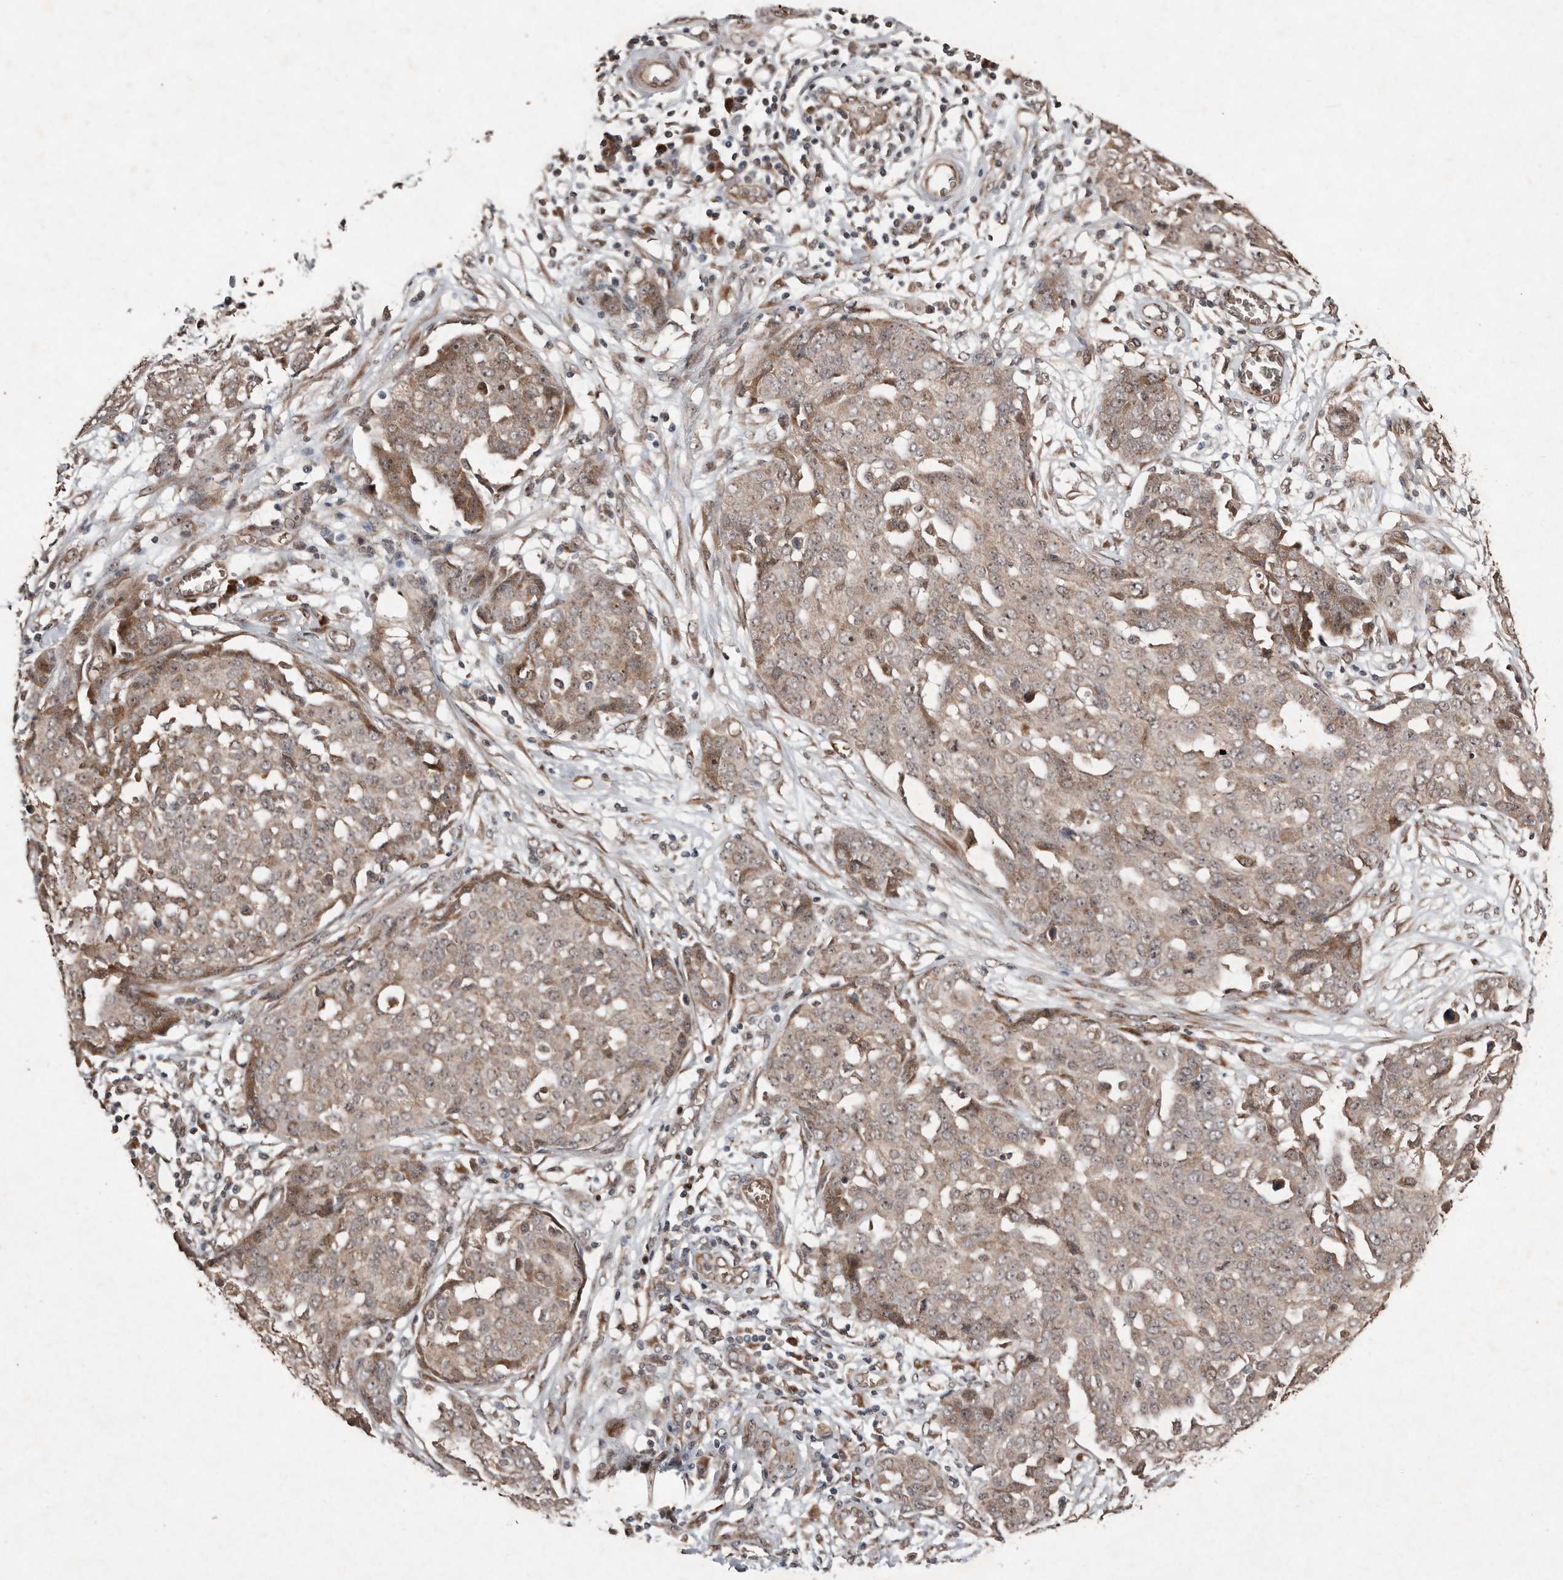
{"staining": {"intensity": "weak", "quantity": "25%-75%", "location": "cytoplasmic/membranous"}, "tissue": "ovarian cancer", "cell_type": "Tumor cells", "image_type": "cancer", "snomed": [{"axis": "morphology", "description": "Cystadenocarcinoma, serous, NOS"}, {"axis": "topography", "description": "Soft tissue"}, {"axis": "topography", "description": "Ovary"}], "caption": "Protein staining of serous cystadenocarcinoma (ovarian) tissue shows weak cytoplasmic/membranous staining in about 25%-75% of tumor cells.", "gene": "DIP2C", "patient": {"sex": "female", "age": 57}}